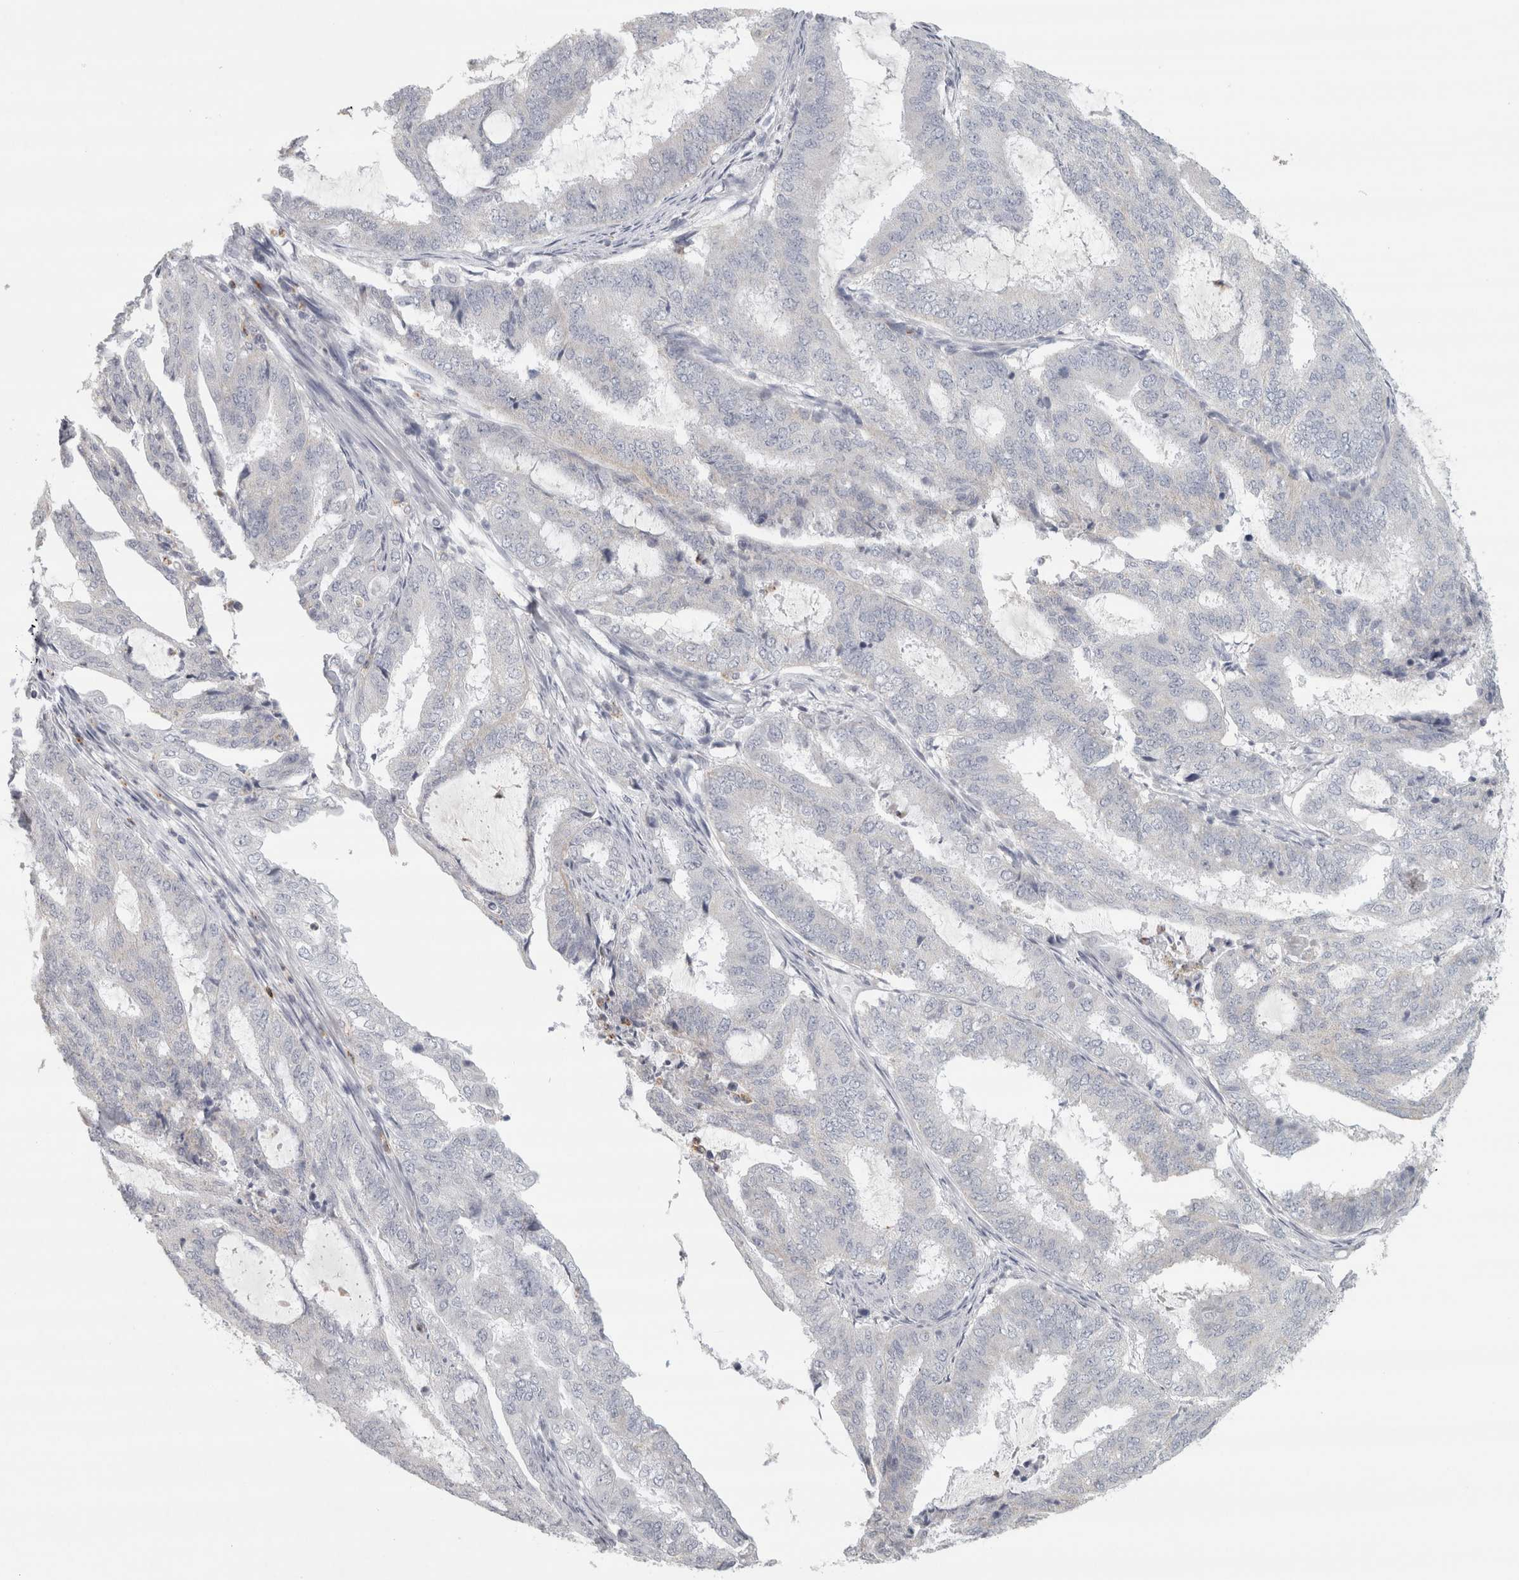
{"staining": {"intensity": "negative", "quantity": "none", "location": "none"}, "tissue": "endometrial cancer", "cell_type": "Tumor cells", "image_type": "cancer", "snomed": [{"axis": "morphology", "description": "Adenocarcinoma, NOS"}, {"axis": "topography", "description": "Endometrium"}], "caption": "Tumor cells show no significant protein positivity in endometrial cancer.", "gene": "PTPRN2", "patient": {"sex": "female", "age": 51}}